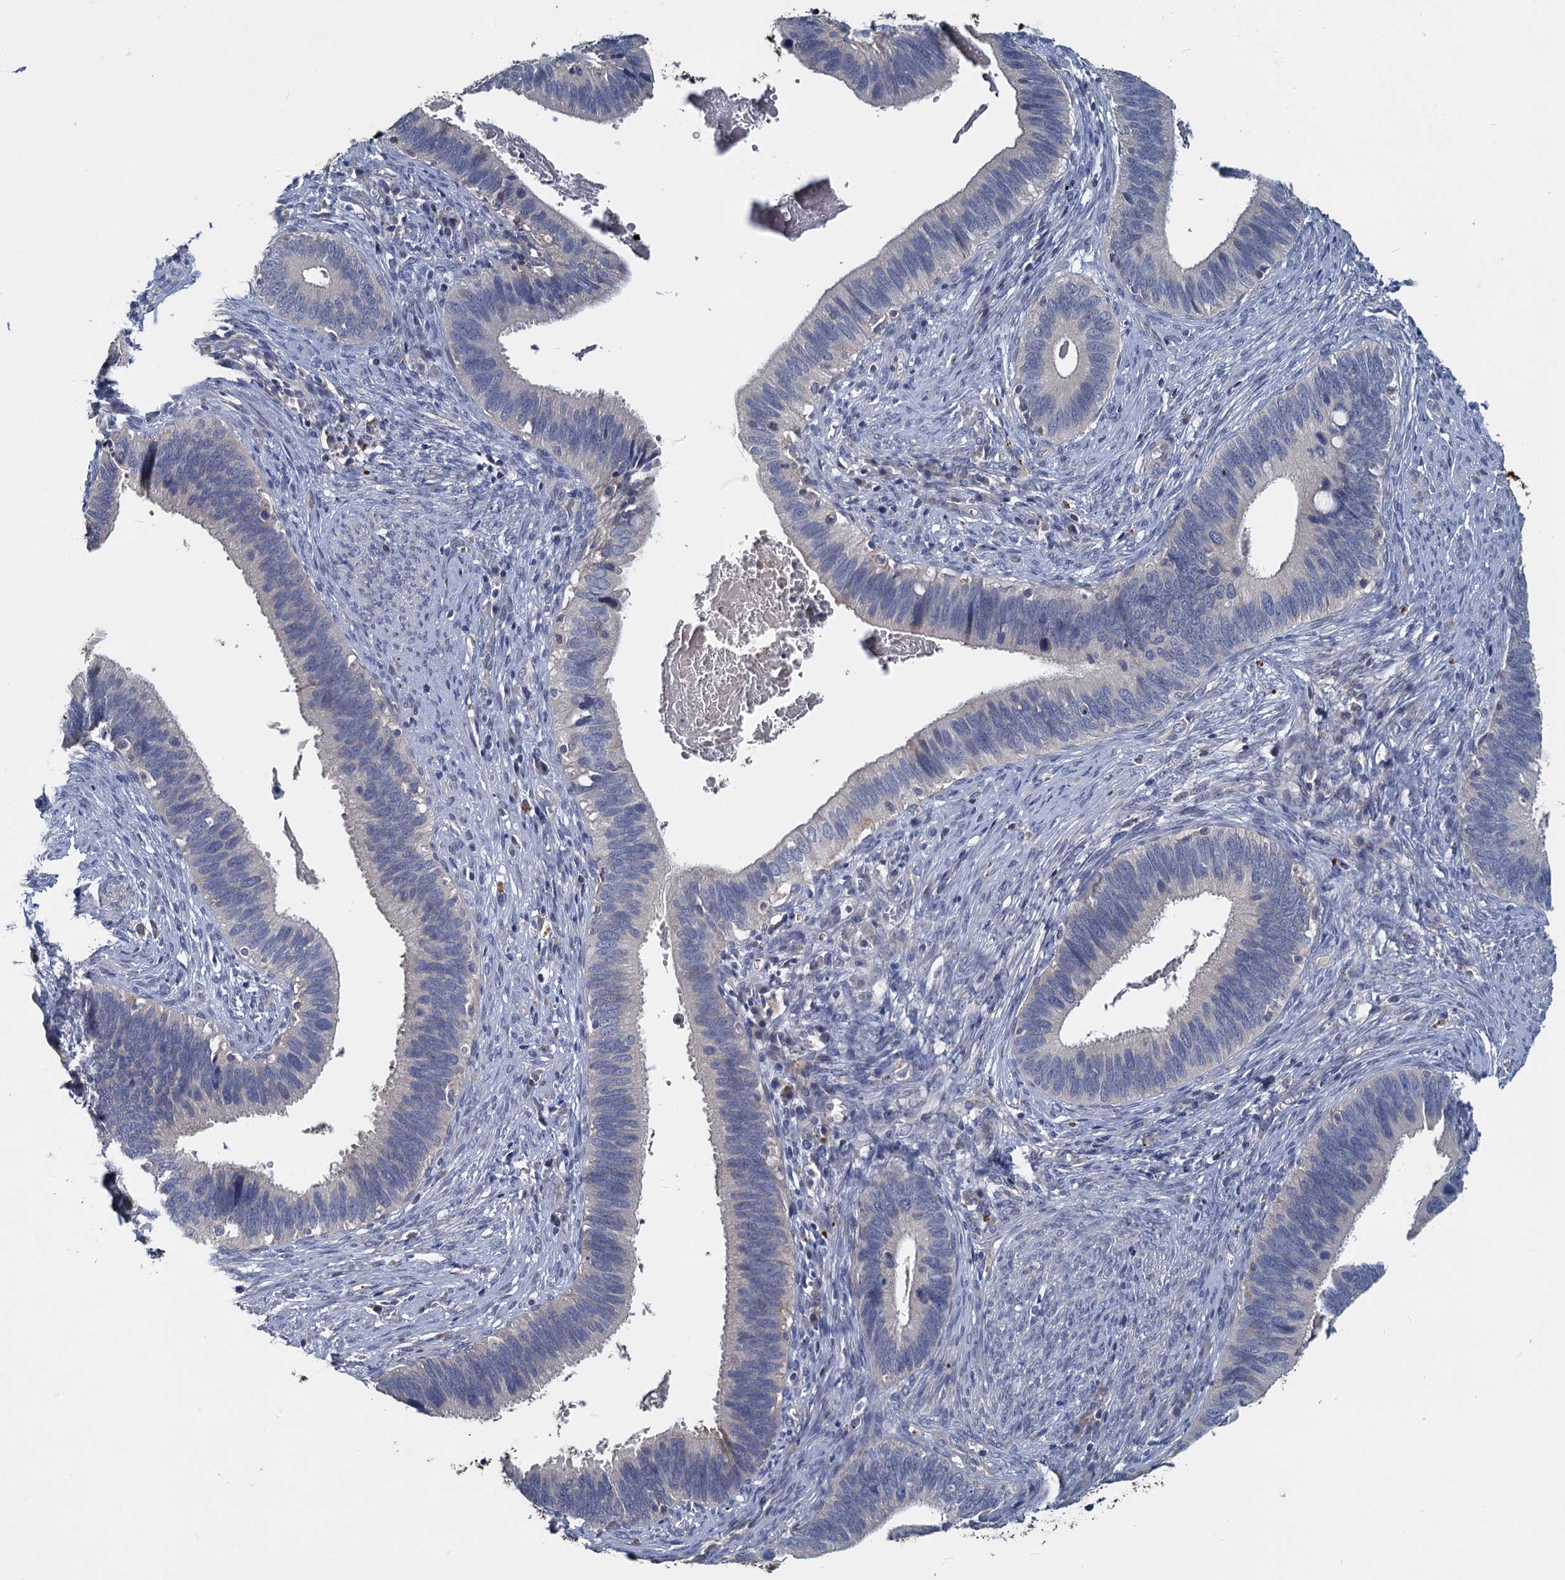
{"staining": {"intensity": "negative", "quantity": "none", "location": "none"}, "tissue": "cervical cancer", "cell_type": "Tumor cells", "image_type": "cancer", "snomed": [{"axis": "morphology", "description": "Adenocarcinoma, NOS"}, {"axis": "topography", "description": "Cervix"}], "caption": "IHC photomicrograph of cervical cancer (adenocarcinoma) stained for a protein (brown), which shows no expression in tumor cells.", "gene": "SLC2A7", "patient": {"sex": "female", "age": 42}}